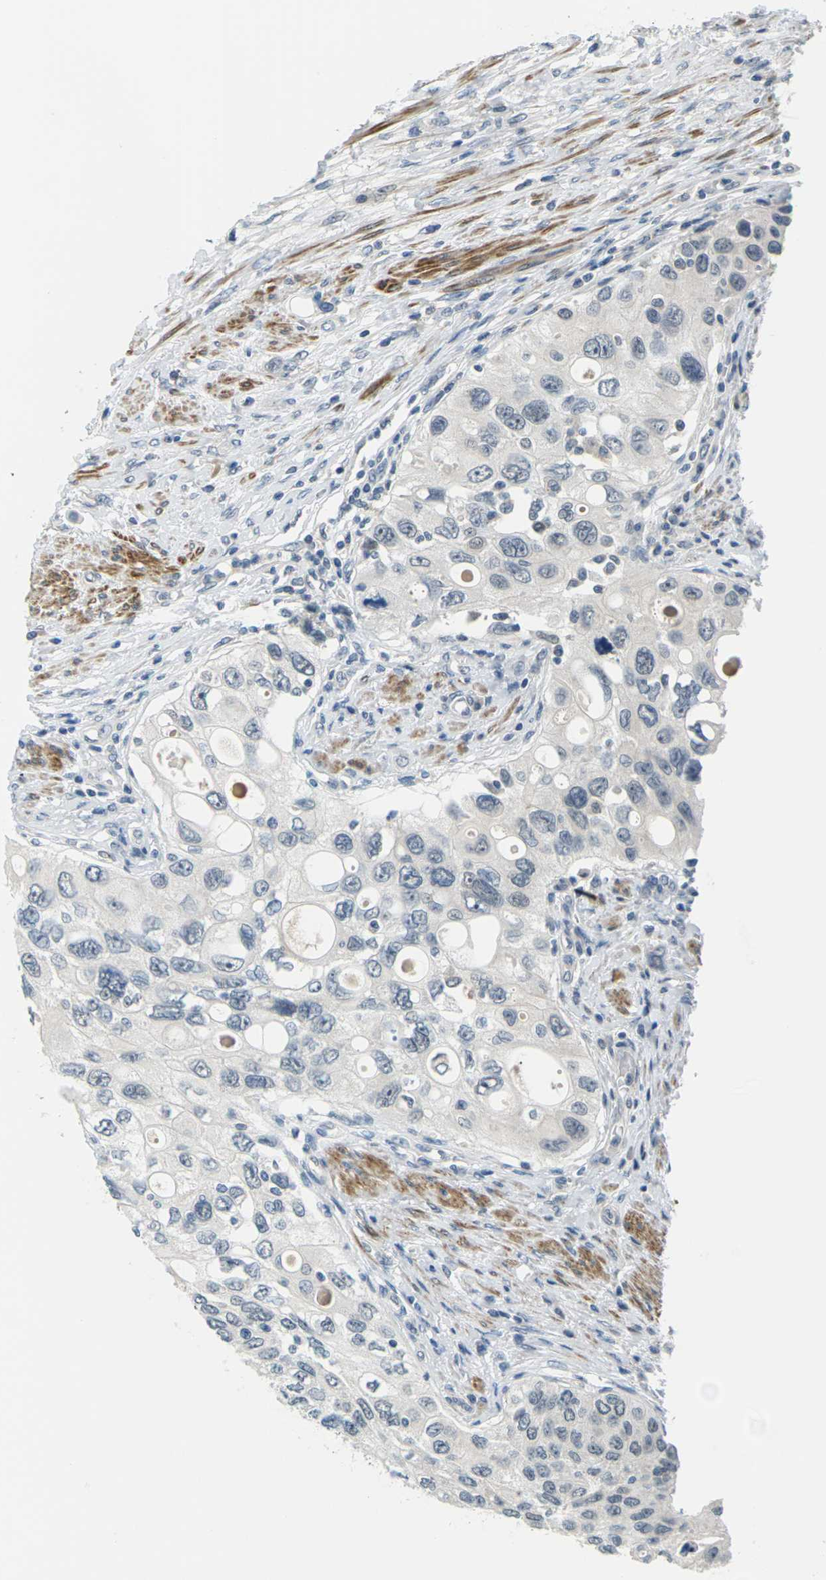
{"staining": {"intensity": "negative", "quantity": "none", "location": "none"}, "tissue": "urothelial cancer", "cell_type": "Tumor cells", "image_type": "cancer", "snomed": [{"axis": "morphology", "description": "Urothelial carcinoma, High grade"}, {"axis": "topography", "description": "Urinary bladder"}], "caption": "Immunohistochemical staining of urothelial cancer demonstrates no significant expression in tumor cells.", "gene": "SLC13A3", "patient": {"sex": "female", "age": 56}}